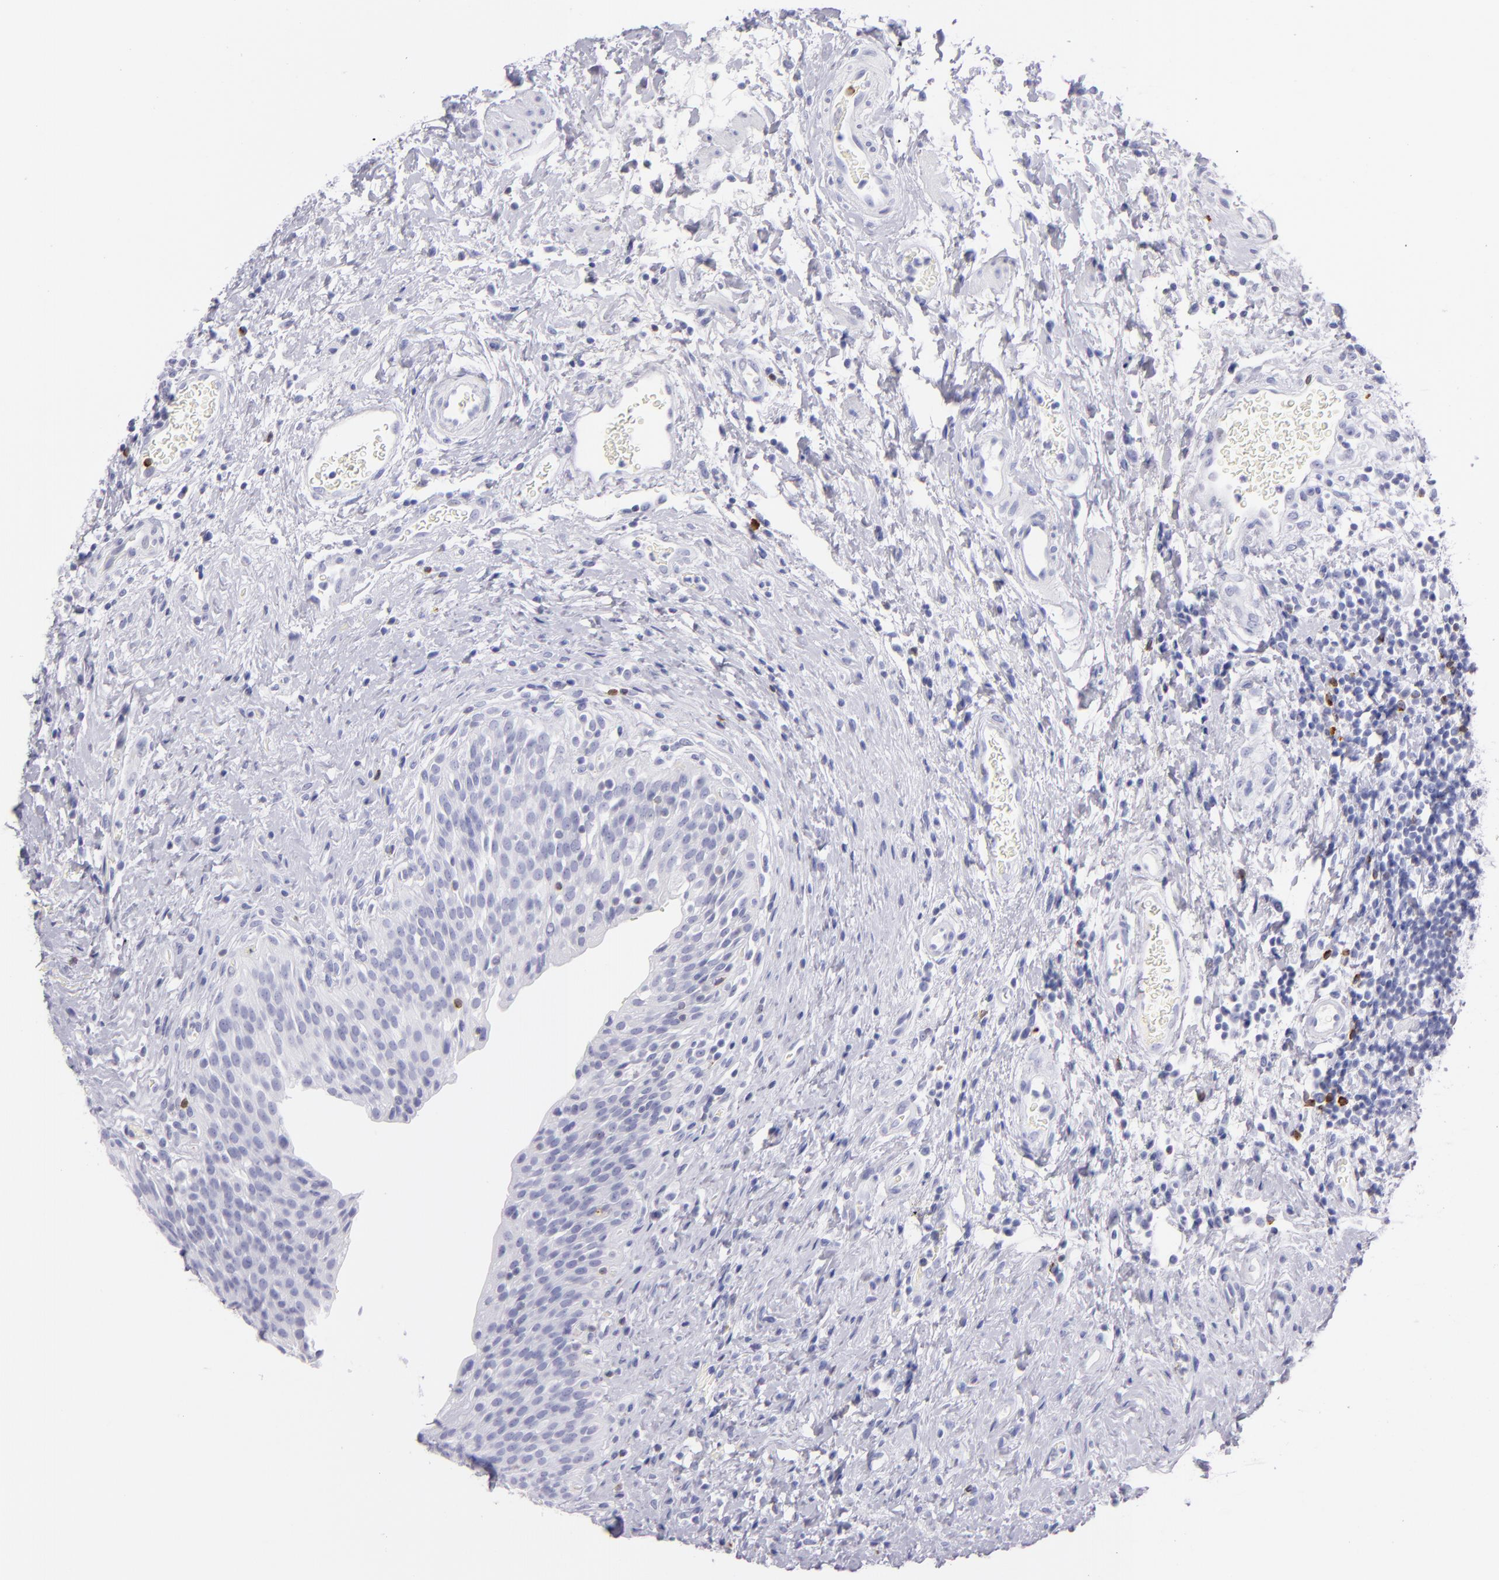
{"staining": {"intensity": "negative", "quantity": "none", "location": "none"}, "tissue": "urinary bladder", "cell_type": "Urothelial cells", "image_type": "normal", "snomed": [{"axis": "morphology", "description": "Normal tissue, NOS"}, {"axis": "topography", "description": "Urinary bladder"}], "caption": "An image of urinary bladder stained for a protein exhibits no brown staining in urothelial cells.", "gene": "PRF1", "patient": {"sex": "male", "age": 51}}